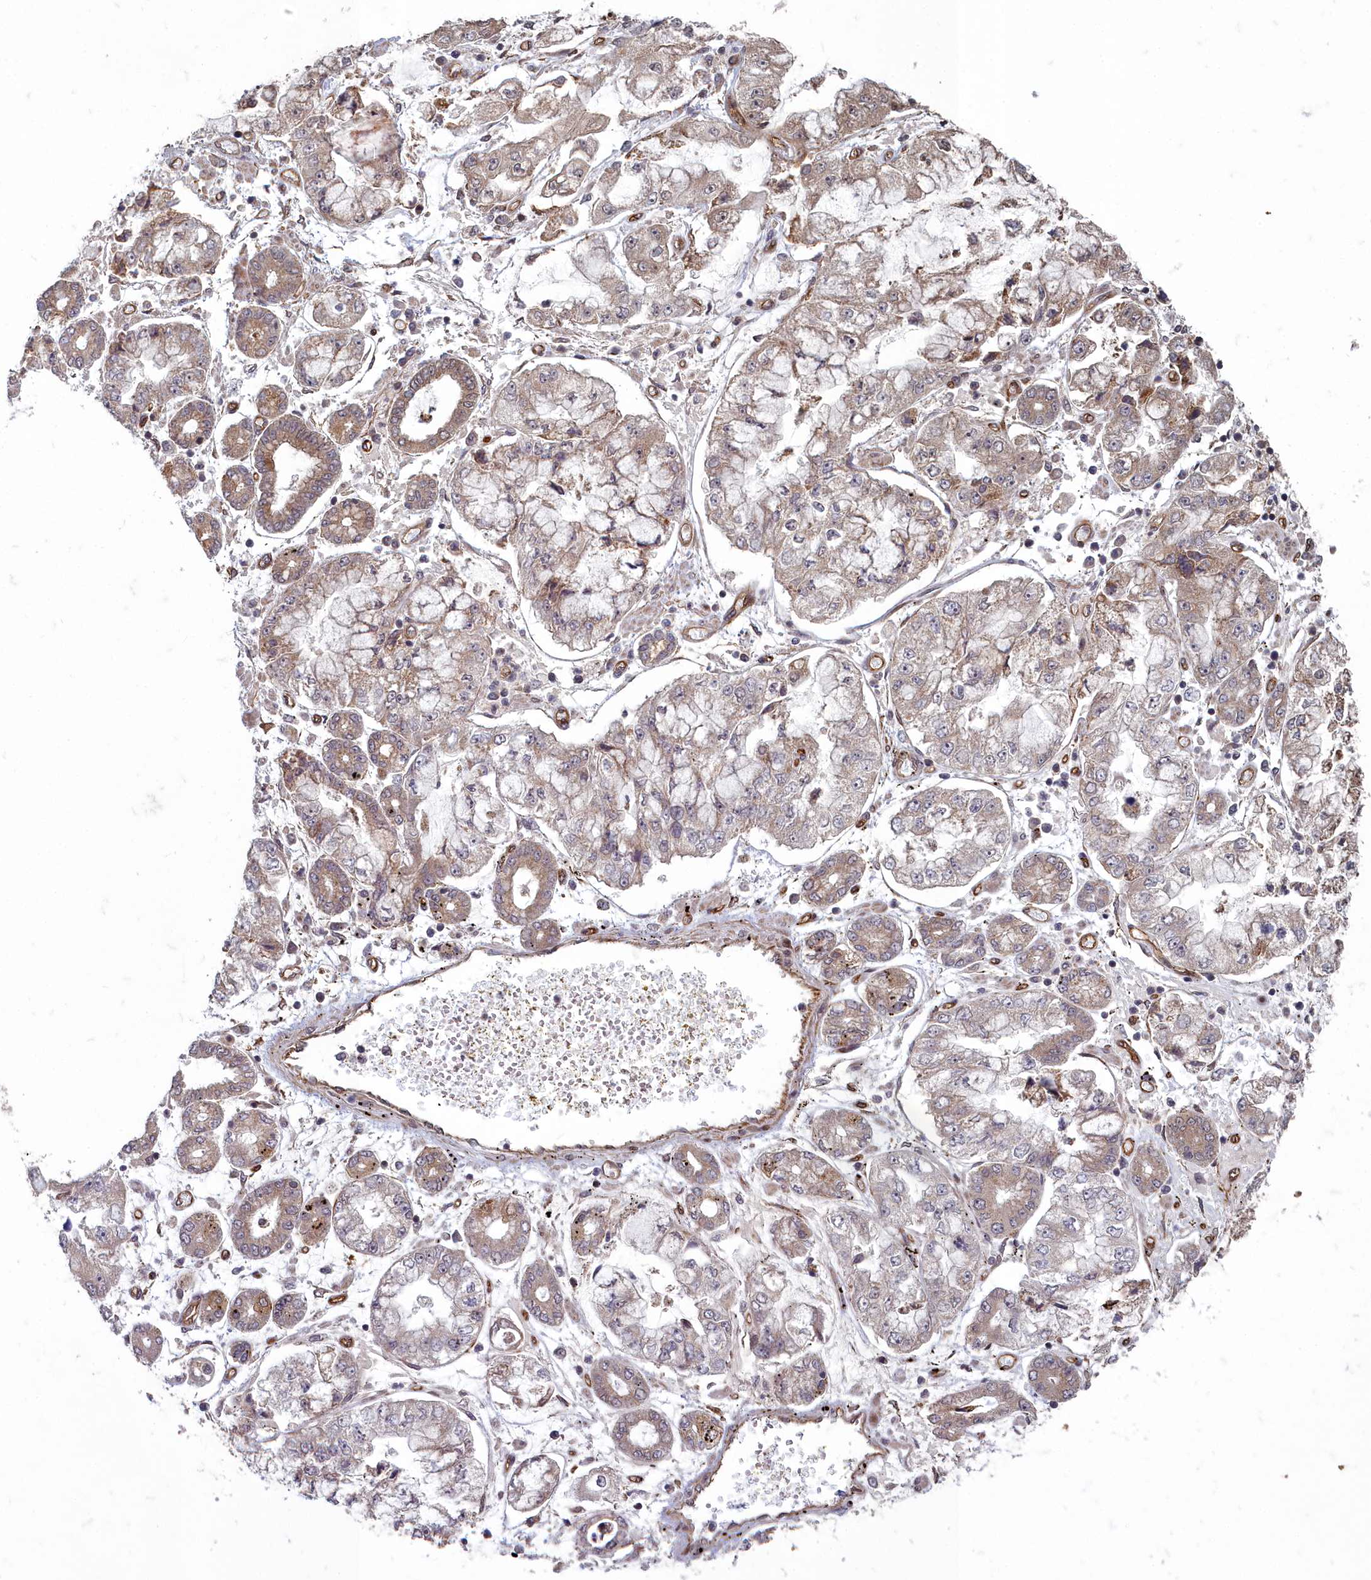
{"staining": {"intensity": "moderate", "quantity": "25%-75%", "location": "cytoplasmic/membranous"}, "tissue": "stomach cancer", "cell_type": "Tumor cells", "image_type": "cancer", "snomed": [{"axis": "morphology", "description": "Adenocarcinoma, NOS"}, {"axis": "topography", "description": "Stomach"}], "caption": "Tumor cells exhibit medium levels of moderate cytoplasmic/membranous staining in about 25%-75% of cells in stomach adenocarcinoma. (IHC, brightfield microscopy, high magnification).", "gene": "TSPYL4", "patient": {"sex": "male", "age": 76}}